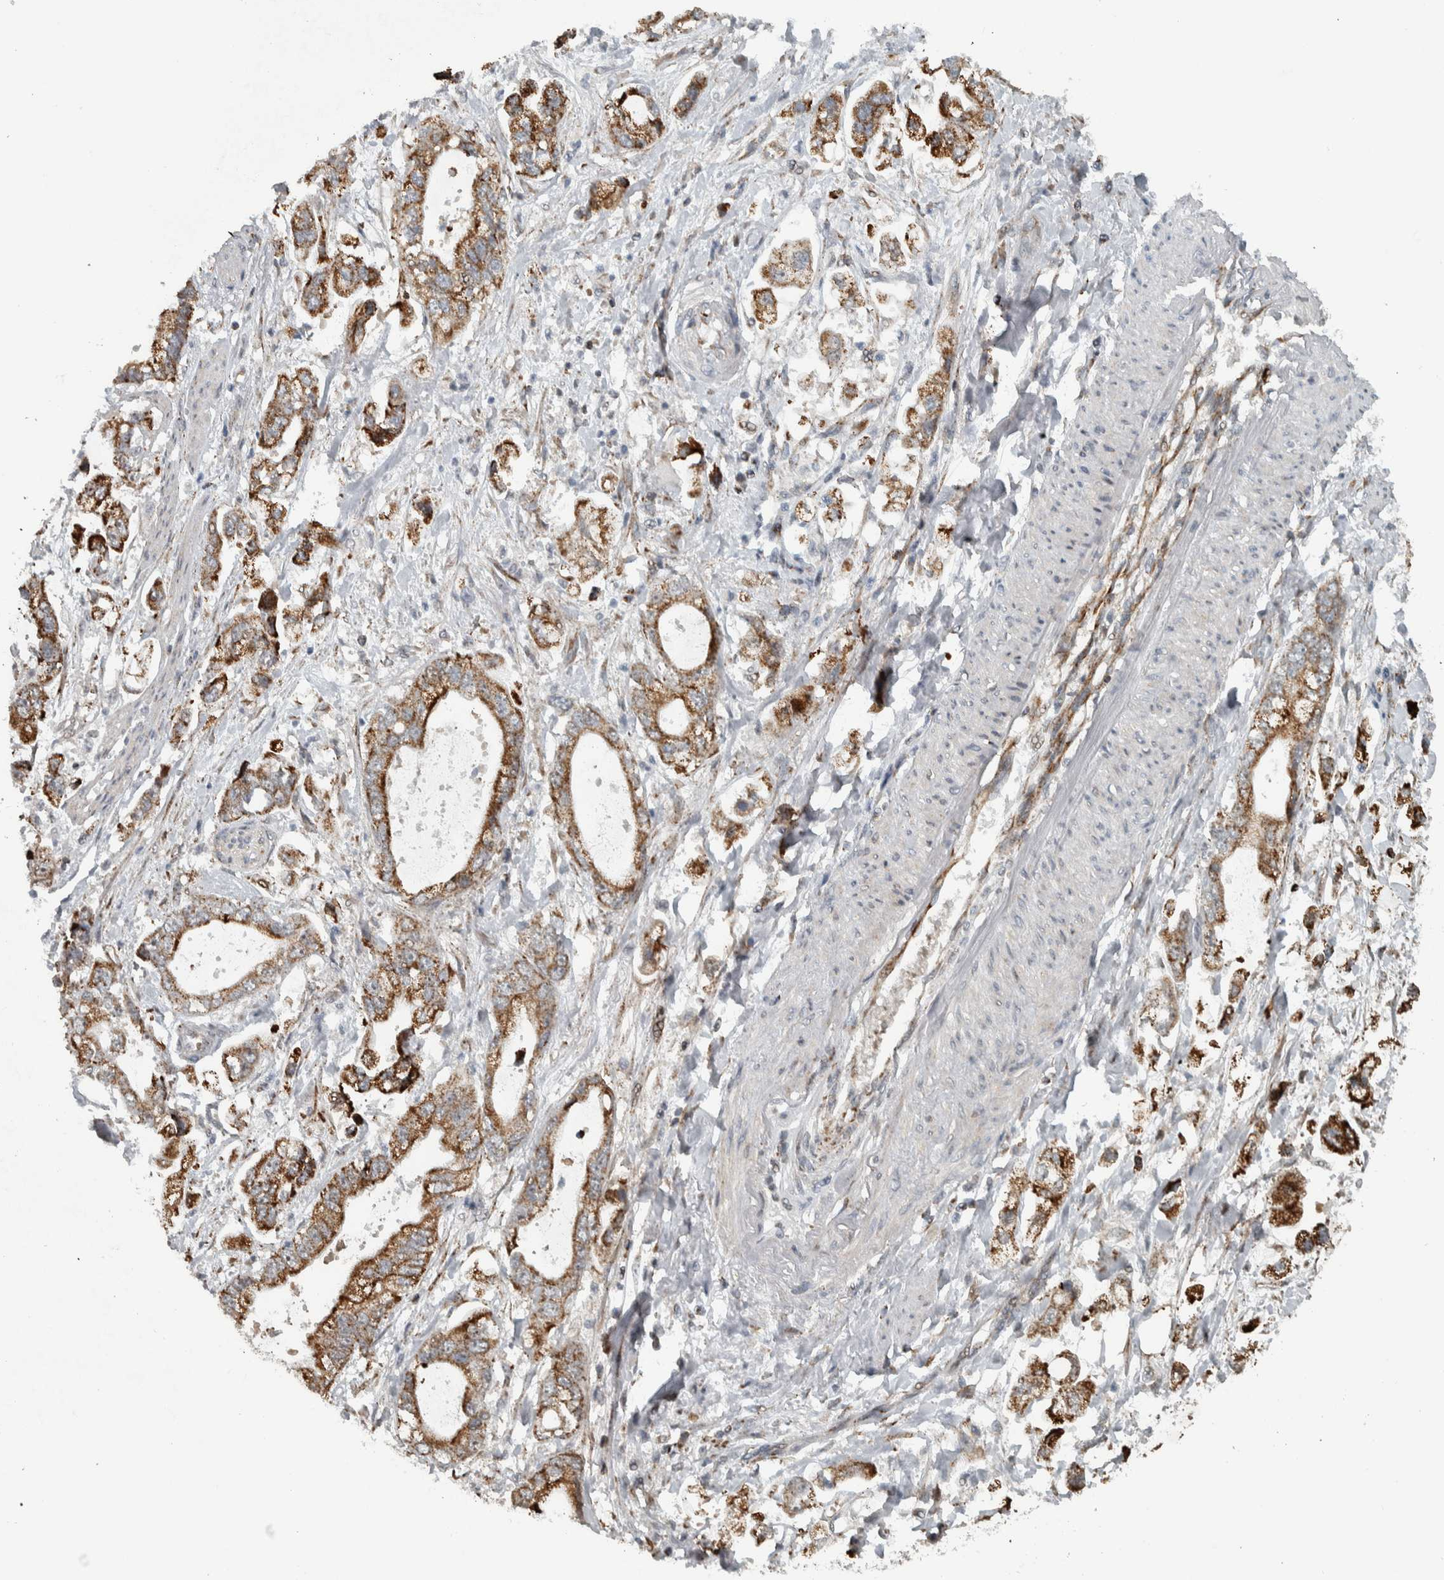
{"staining": {"intensity": "moderate", "quantity": ">75%", "location": "cytoplasmic/membranous"}, "tissue": "stomach cancer", "cell_type": "Tumor cells", "image_type": "cancer", "snomed": [{"axis": "morphology", "description": "Normal tissue, NOS"}, {"axis": "morphology", "description": "Adenocarcinoma, NOS"}, {"axis": "topography", "description": "Stomach"}], "caption": "Stomach cancer was stained to show a protein in brown. There is medium levels of moderate cytoplasmic/membranous expression in approximately >75% of tumor cells. (DAB (3,3'-diaminobenzidine) IHC, brown staining for protein, blue staining for nuclei).", "gene": "PPM1K", "patient": {"sex": "male", "age": 62}}